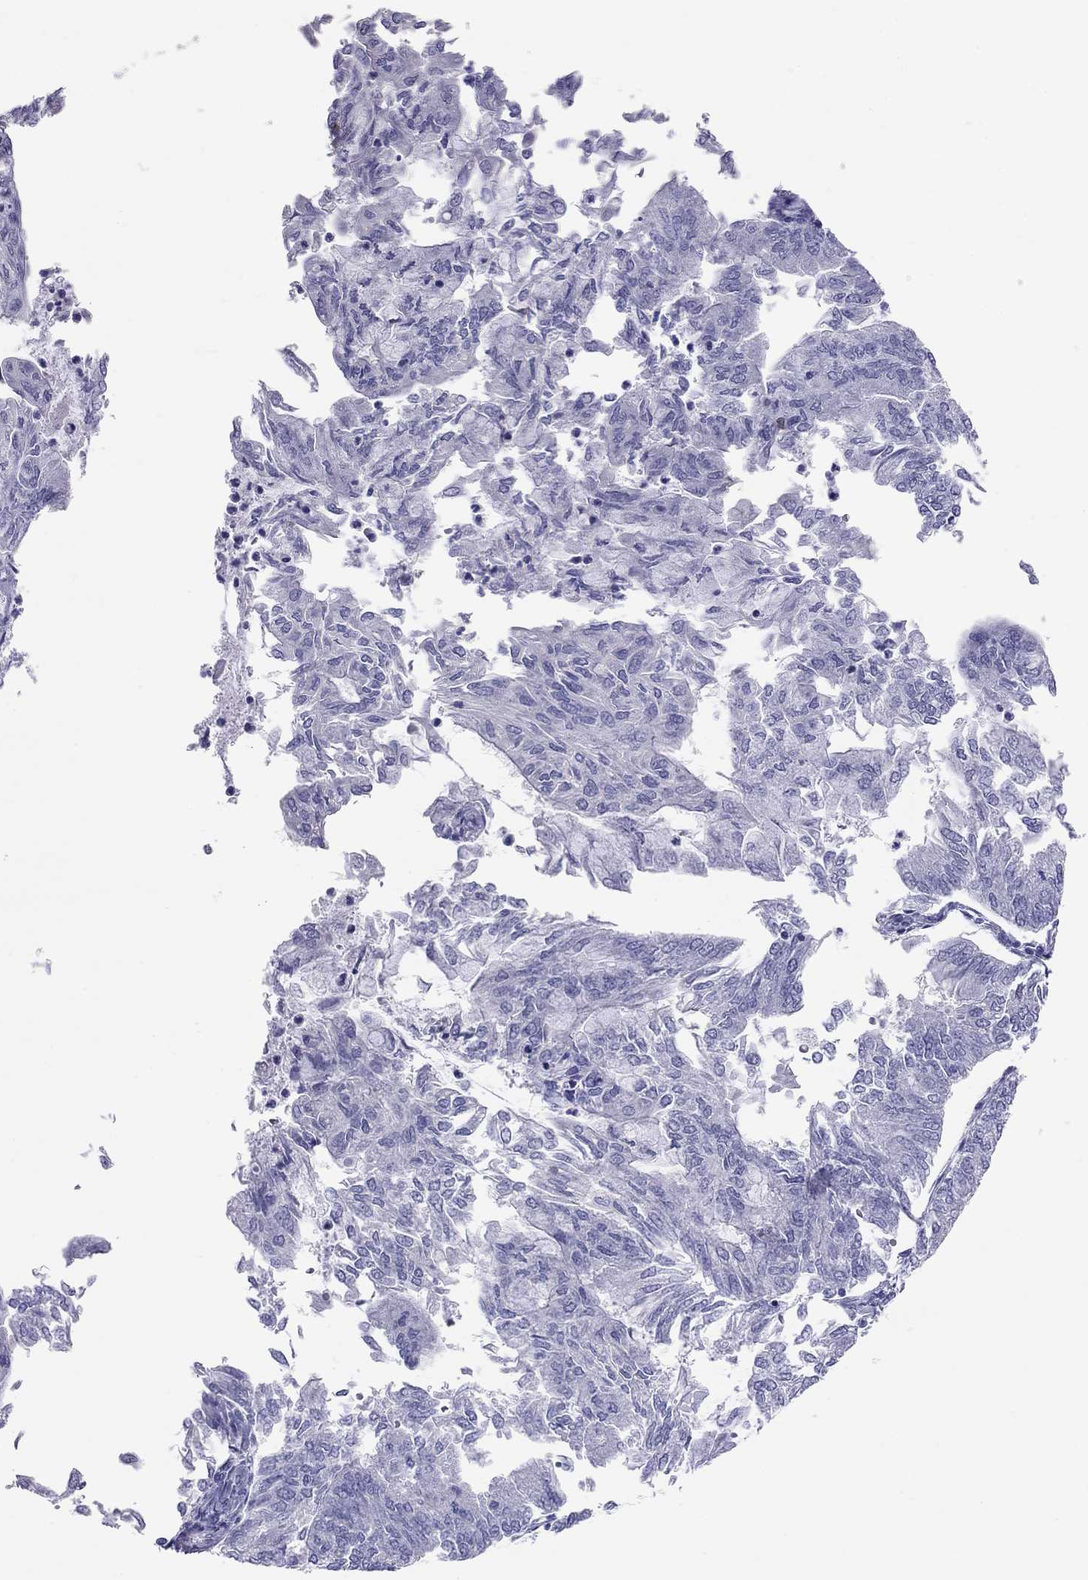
{"staining": {"intensity": "negative", "quantity": "none", "location": "none"}, "tissue": "endometrial cancer", "cell_type": "Tumor cells", "image_type": "cancer", "snomed": [{"axis": "morphology", "description": "Adenocarcinoma, NOS"}, {"axis": "topography", "description": "Endometrium"}], "caption": "Immunohistochemistry micrograph of adenocarcinoma (endometrial) stained for a protein (brown), which demonstrates no positivity in tumor cells. Nuclei are stained in blue.", "gene": "HLA-DQB2", "patient": {"sex": "female", "age": 59}}